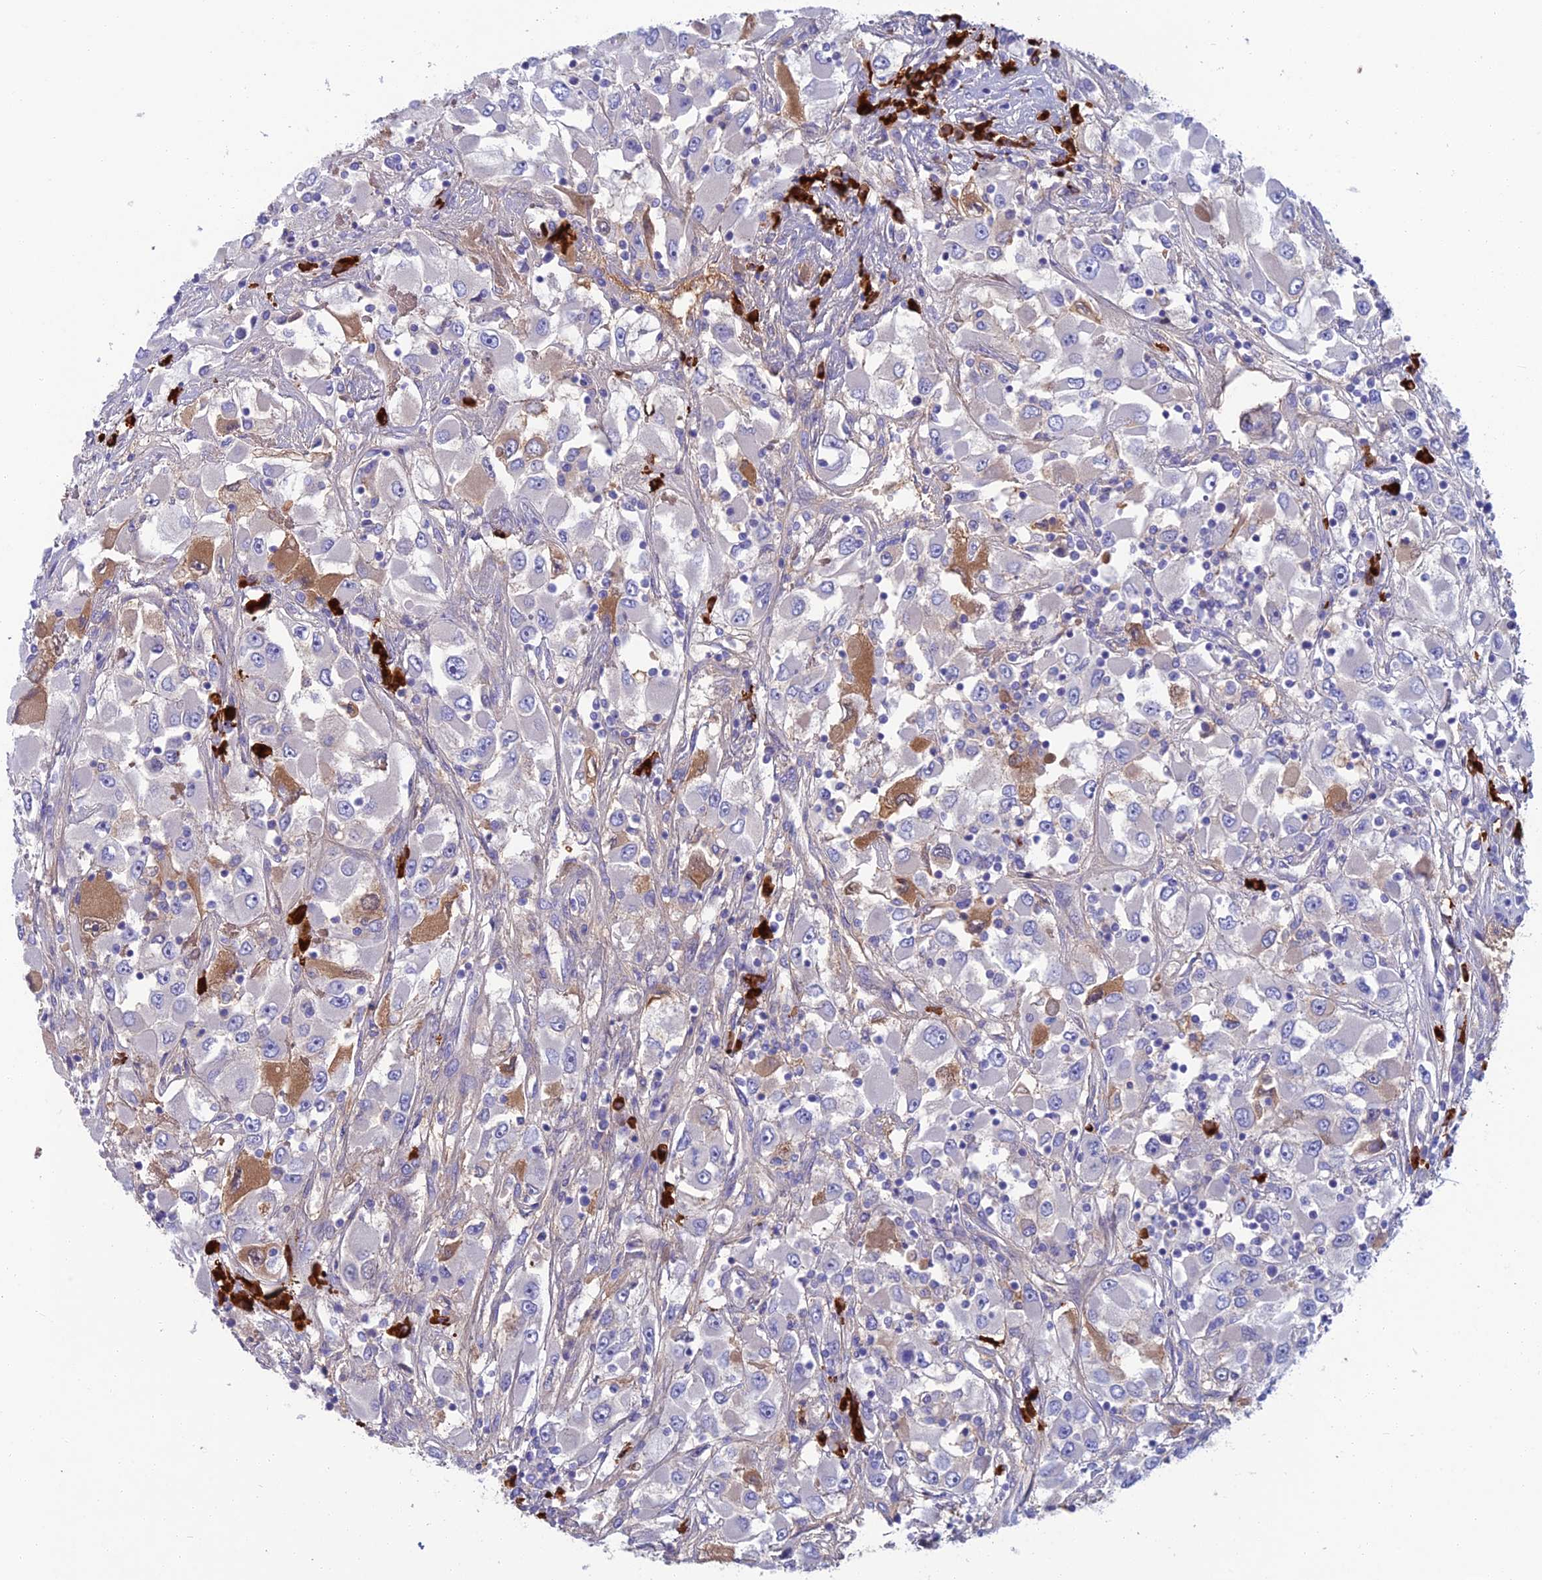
{"staining": {"intensity": "moderate", "quantity": "<25%", "location": "cytoplasmic/membranous"}, "tissue": "renal cancer", "cell_type": "Tumor cells", "image_type": "cancer", "snomed": [{"axis": "morphology", "description": "Adenocarcinoma, NOS"}, {"axis": "topography", "description": "Kidney"}], "caption": "Immunohistochemistry staining of renal adenocarcinoma, which displays low levels of moderate cytoplasmic/membranous expression in about <25% of tumor cells indicating moderate cytoplasmic/membranous protein expression. The staining was performed using DAB (3,3'-diaminobenzidine) (brown) for protein detection and nuclei were counterstained in hematoxylin (blue).", "gene": "SNAP91", "patient": {"sex": "female", "age": 52}}